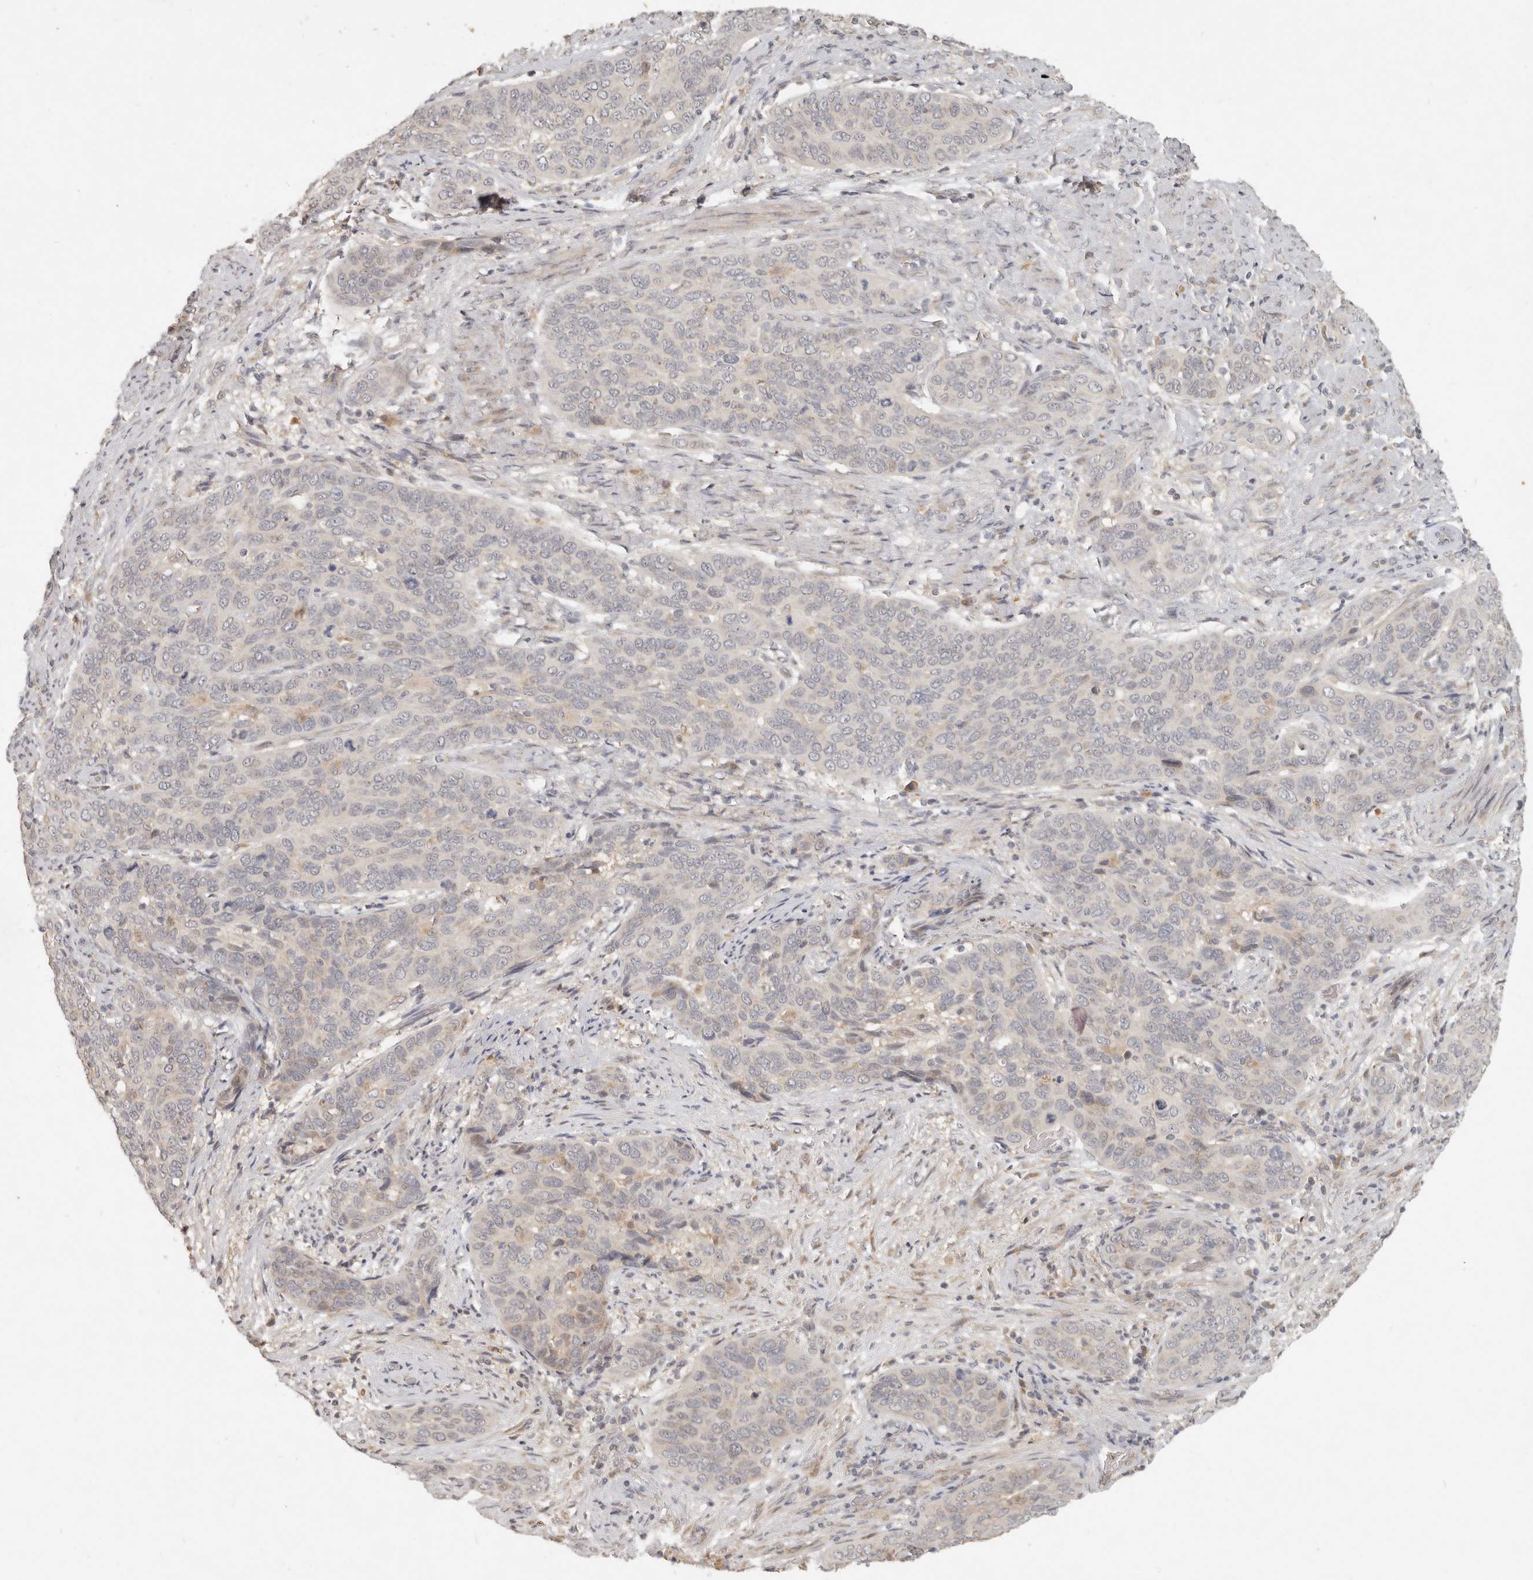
{"staining": {"intensity": "negative", "quantity": "none", "location": "none"}, "tissue": "cervical cancer", "cell_type": "Tumor cells", "image_type": "cancer", "snomed": [{"axis": "morphology", "description": "Squamous cell carcinoma, NOS"}, {"axis": "topography", "description": "Cervix"}], "caption": "Tumor cells show no significant protein expression in cervical cancer.", "gene": "UBXN11", "patient": {"sex": "female", "age": 60}}